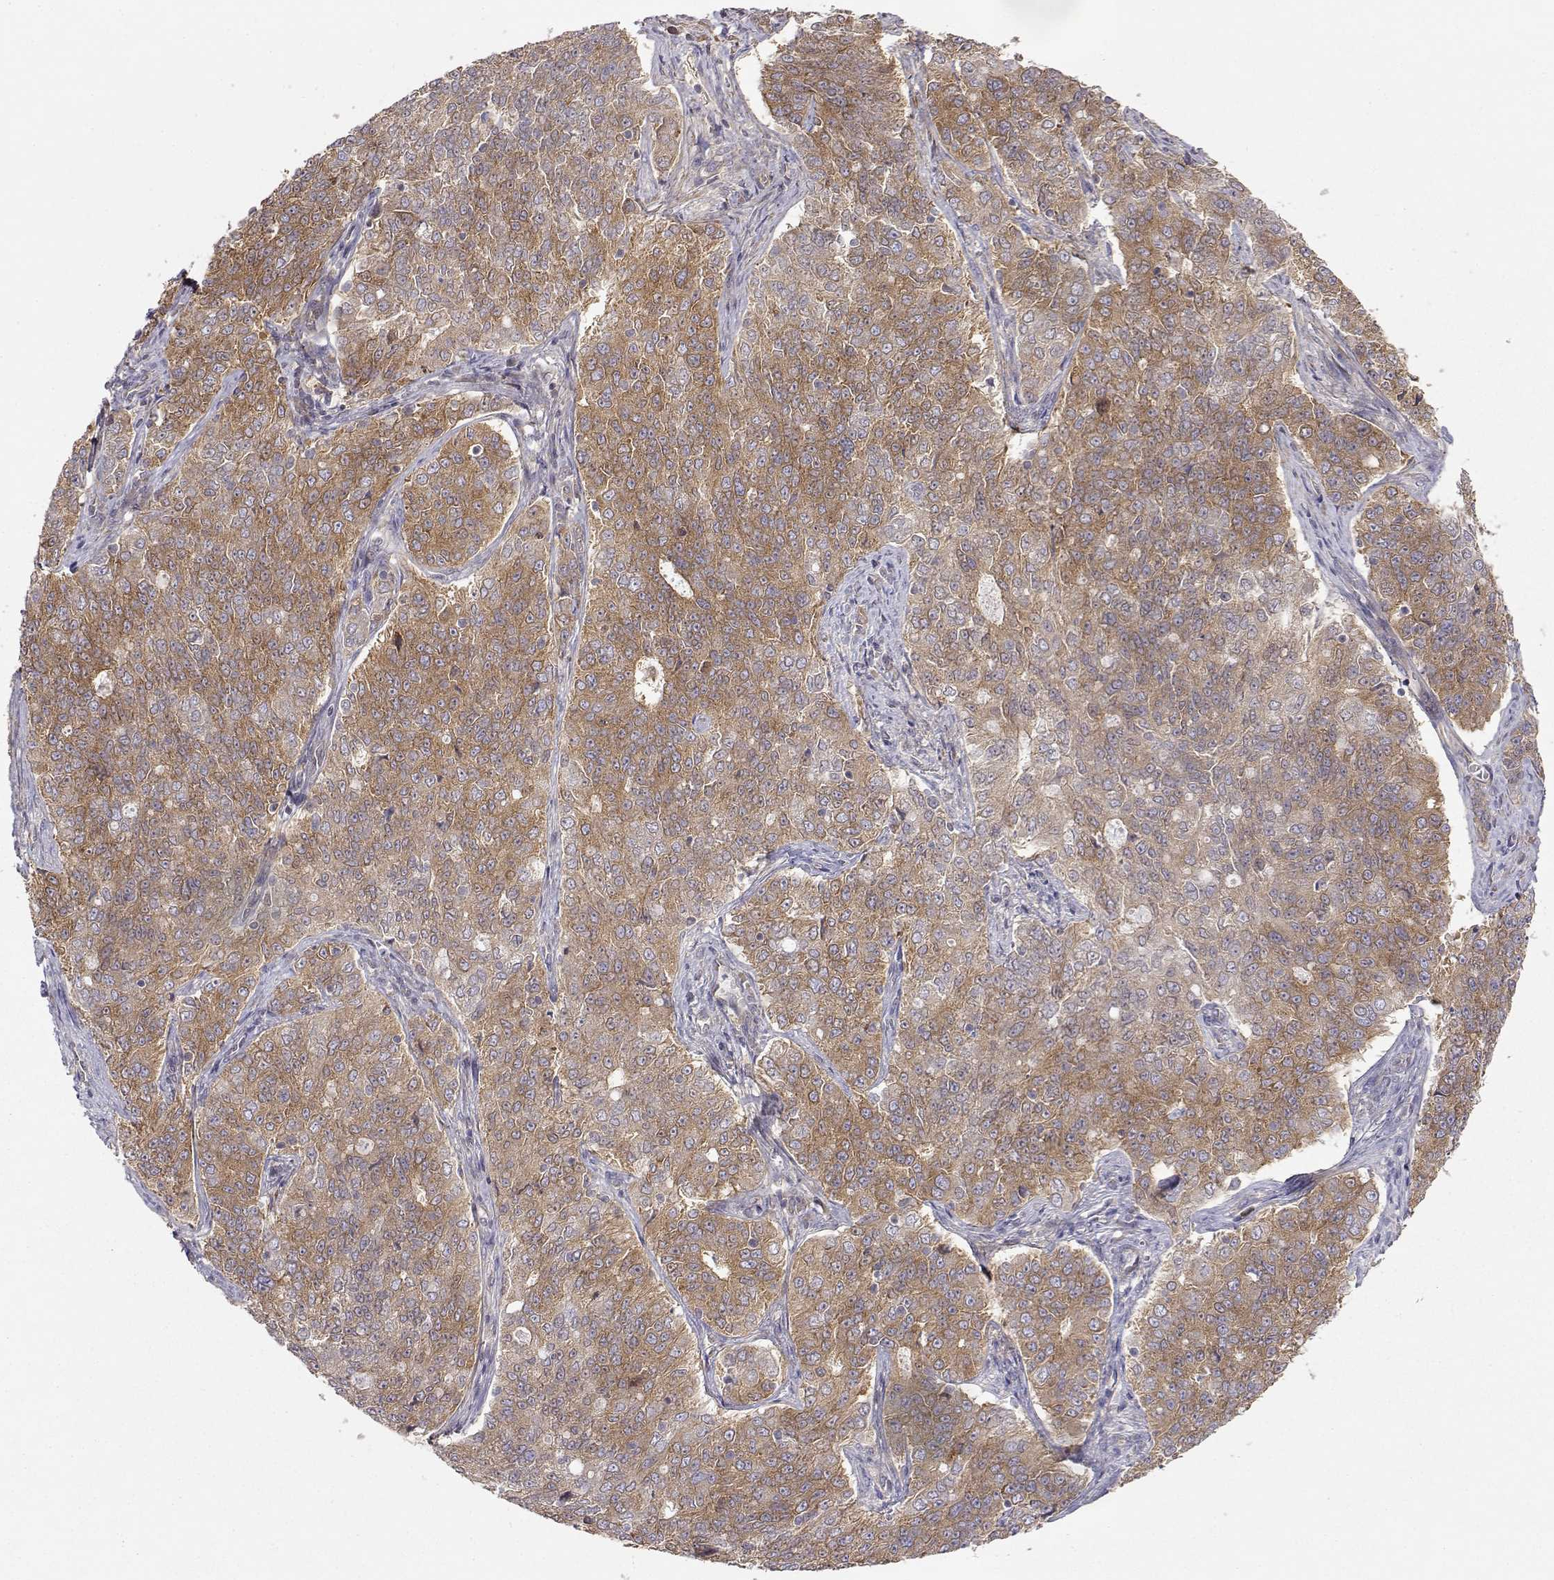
{"staining": {"intensity": "moderate", "quantity": ">75%", "location": "cytoplasmic/membranous"}, "tissue": "endometrial cancer", "cell_type": "Tumor cells", "image_type": "cancer", "snomed": [{"axis": "morphology", "description": "Adenocarcinoma, NOS"}, {"axis": "topography", "description": "Endometrium"}], "caption": "A photomicrograph showing moderate cytoplasmic/membranous staining in approximately >75% of tumor cells in endometrial adenocarcinoma, as visualized by brown immunohistochemical staining.", "gene": "PAIP1", "patient": {"sex": "female", "age": 43}}